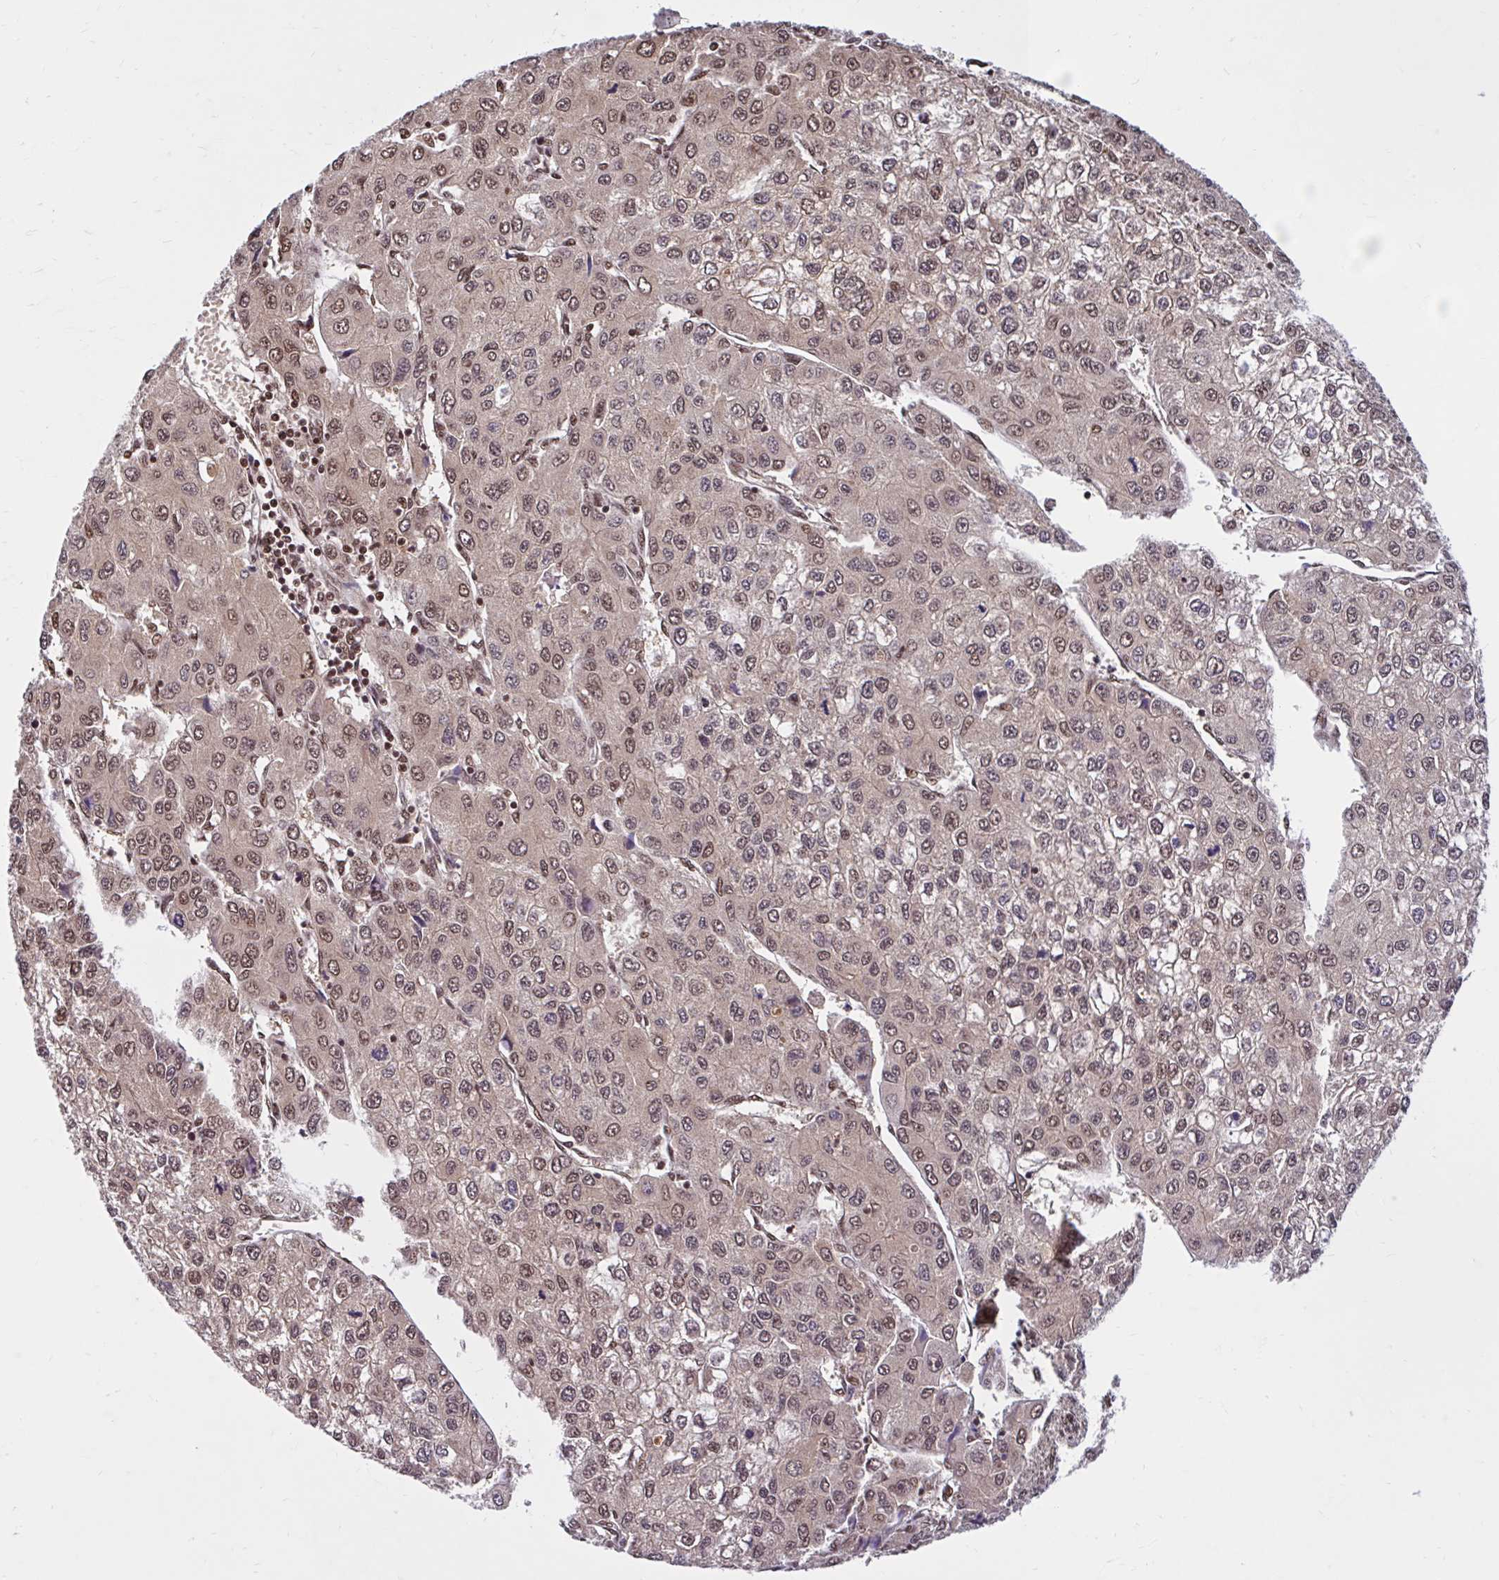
{"staining": {"intensity": "moderate", "quantity": ">75%", "location": "nuclear"}, "tissue": "liver cancer", "cell_type": "Tumor cells", "image_type": "cancer", "snomed": [{"axis": "morphology", "description": "Carcinoma, Hepatocellular, NOS"}, {"axis": "topography", "description": "Liver"}], "caption": "The photomicrograph shows immunohistochemical staining of liver cancer. There is moderate nuclear expression is seen in approximately >75% of tumor cells.", "gene": "ABCA9", "patient": {"sex": "female", "age": 66}}